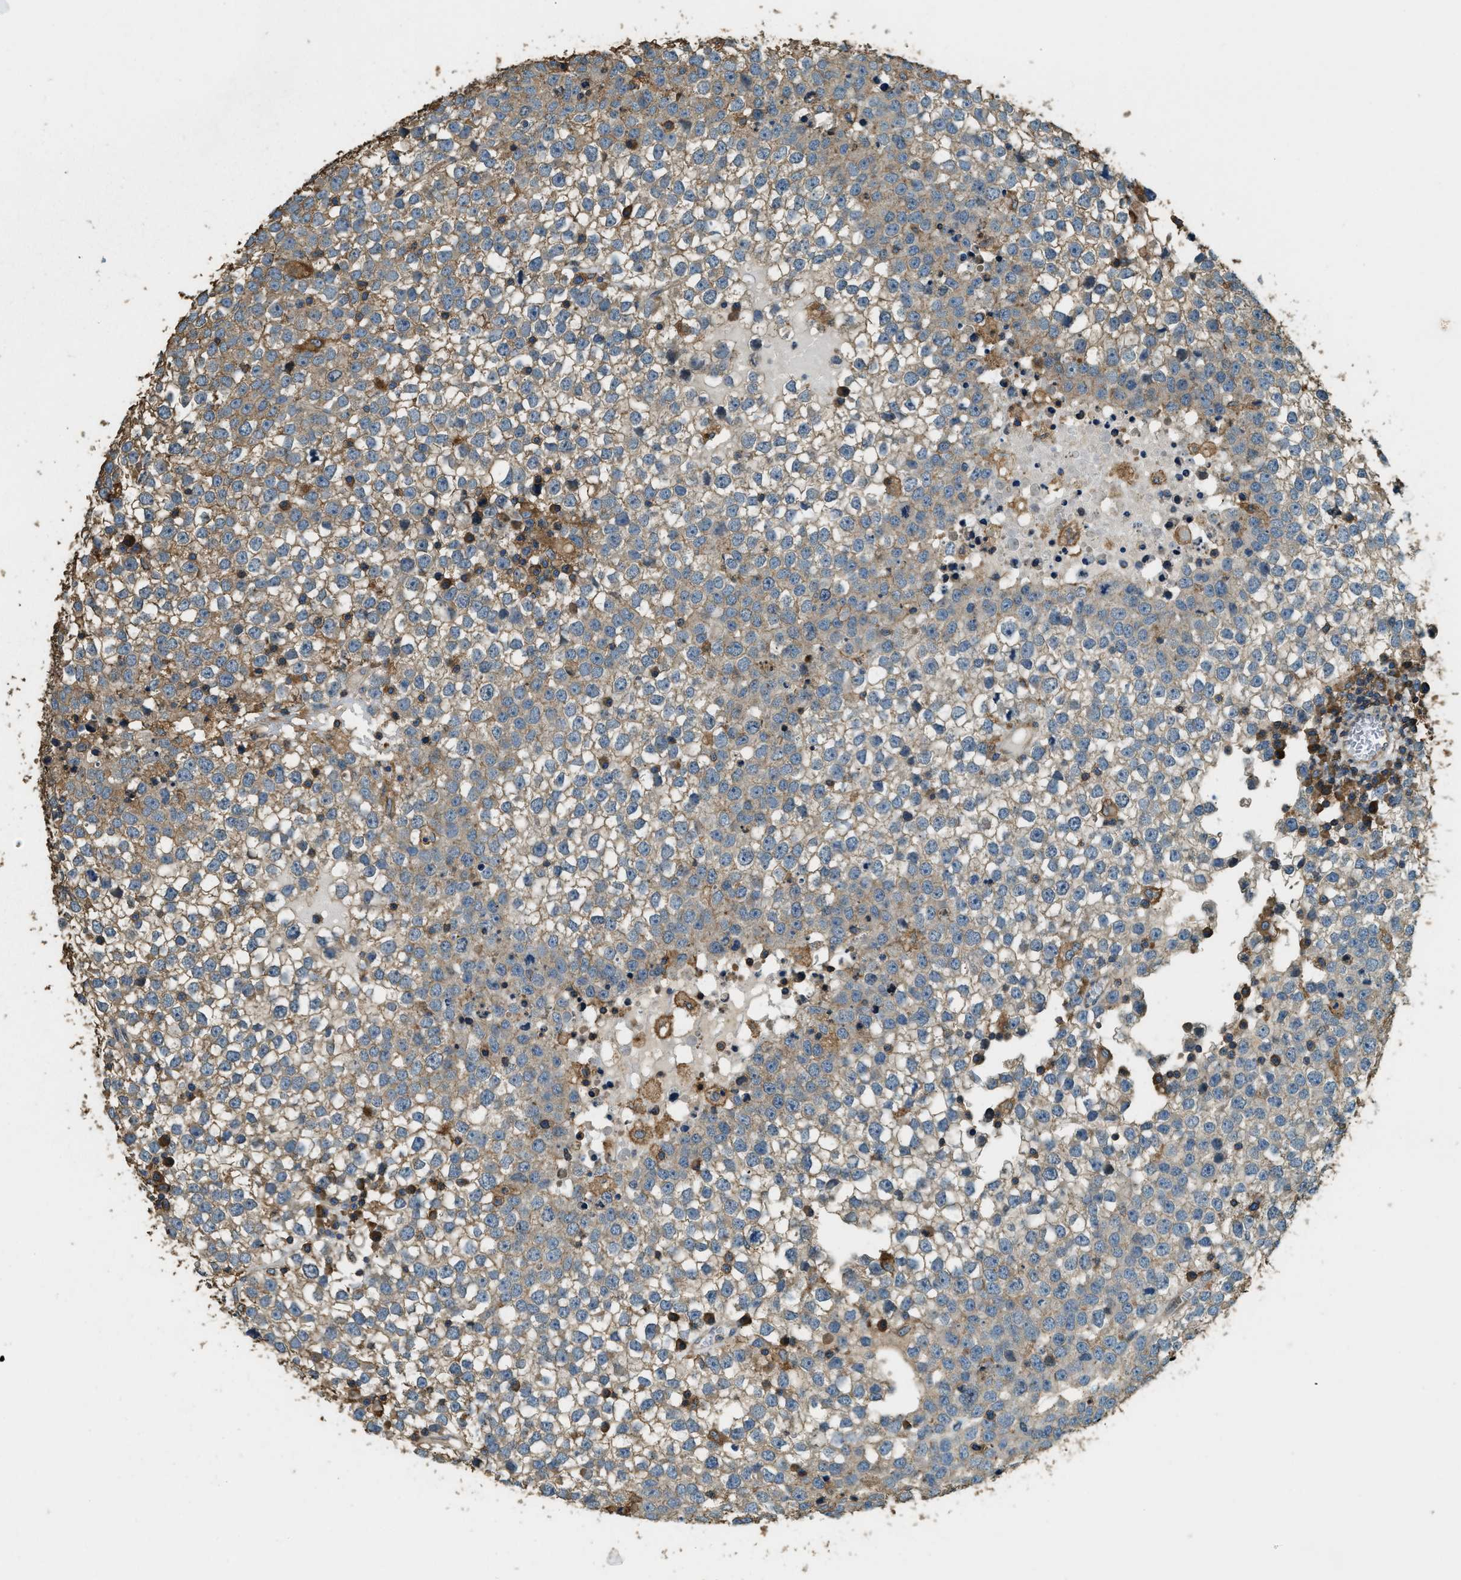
{"staining": {"intensity": "weak", "quantity": "<25%", "location": "cytoplasmic/membranous"}, "tissue": "testis cancer", "cell_type": "Tumor cells", "image_type": "cancer", "snomed": [{"axis": "morphology", "description": "Seminoma, NOS"}, {"axis": "topography", "description": "Testis"}], "caption": "Photomicrograph shows no significant protein positivity in tumor cells of testis cancer.", "gene": "ERGIC1", "patient": {"sex": "male", "age": 65}}